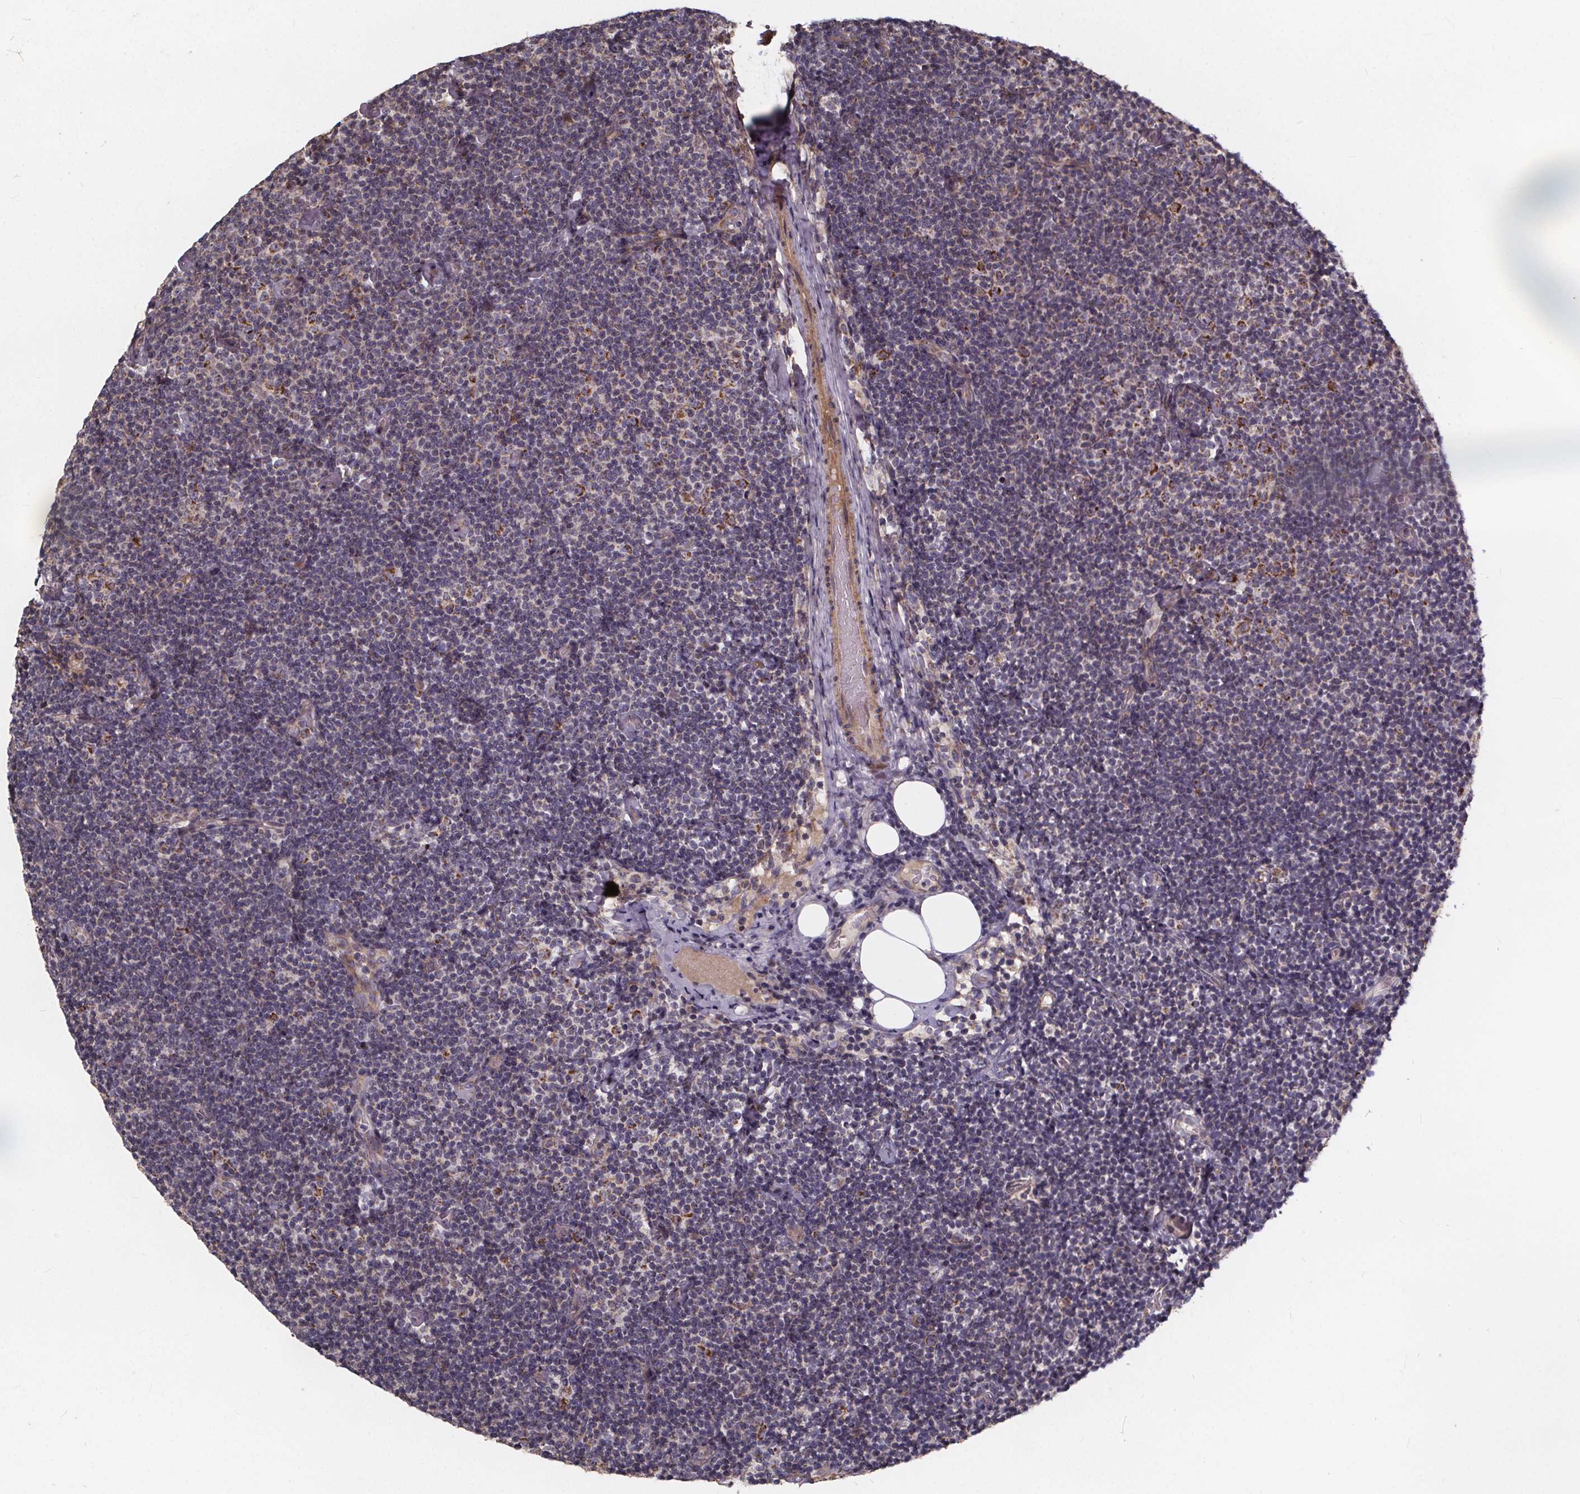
{"staining": {"intensity": "negative", "quantity": "none", "location": "none"}, "tissue": "lymphoma", "cell_type": "Tumor cells", "image_type": "cancer", "snomed": [{"axis": "morphology", "description": "Malignant lymphoma, non-Hodgkin's type, Low grade"}, {"axis": "topography", "description": "Lymph node"}], "caption": "This histopathology image is of malignant lymphoma, non-Hodgkin's type (low-grade) stained with immunohistochemistry (IHC) to label a protein in brown with the nuclei are counter-stained blue. There is no expression in tumor cells. Brightfield microscopy of immunohistochemistry stained with DAB (3,3'-diaminobenzidine) (brown) and hematoxylin (blue), captured at high magnification.", "gene": "YME1L1", "patient": {"sex": "male", "age": 81}}